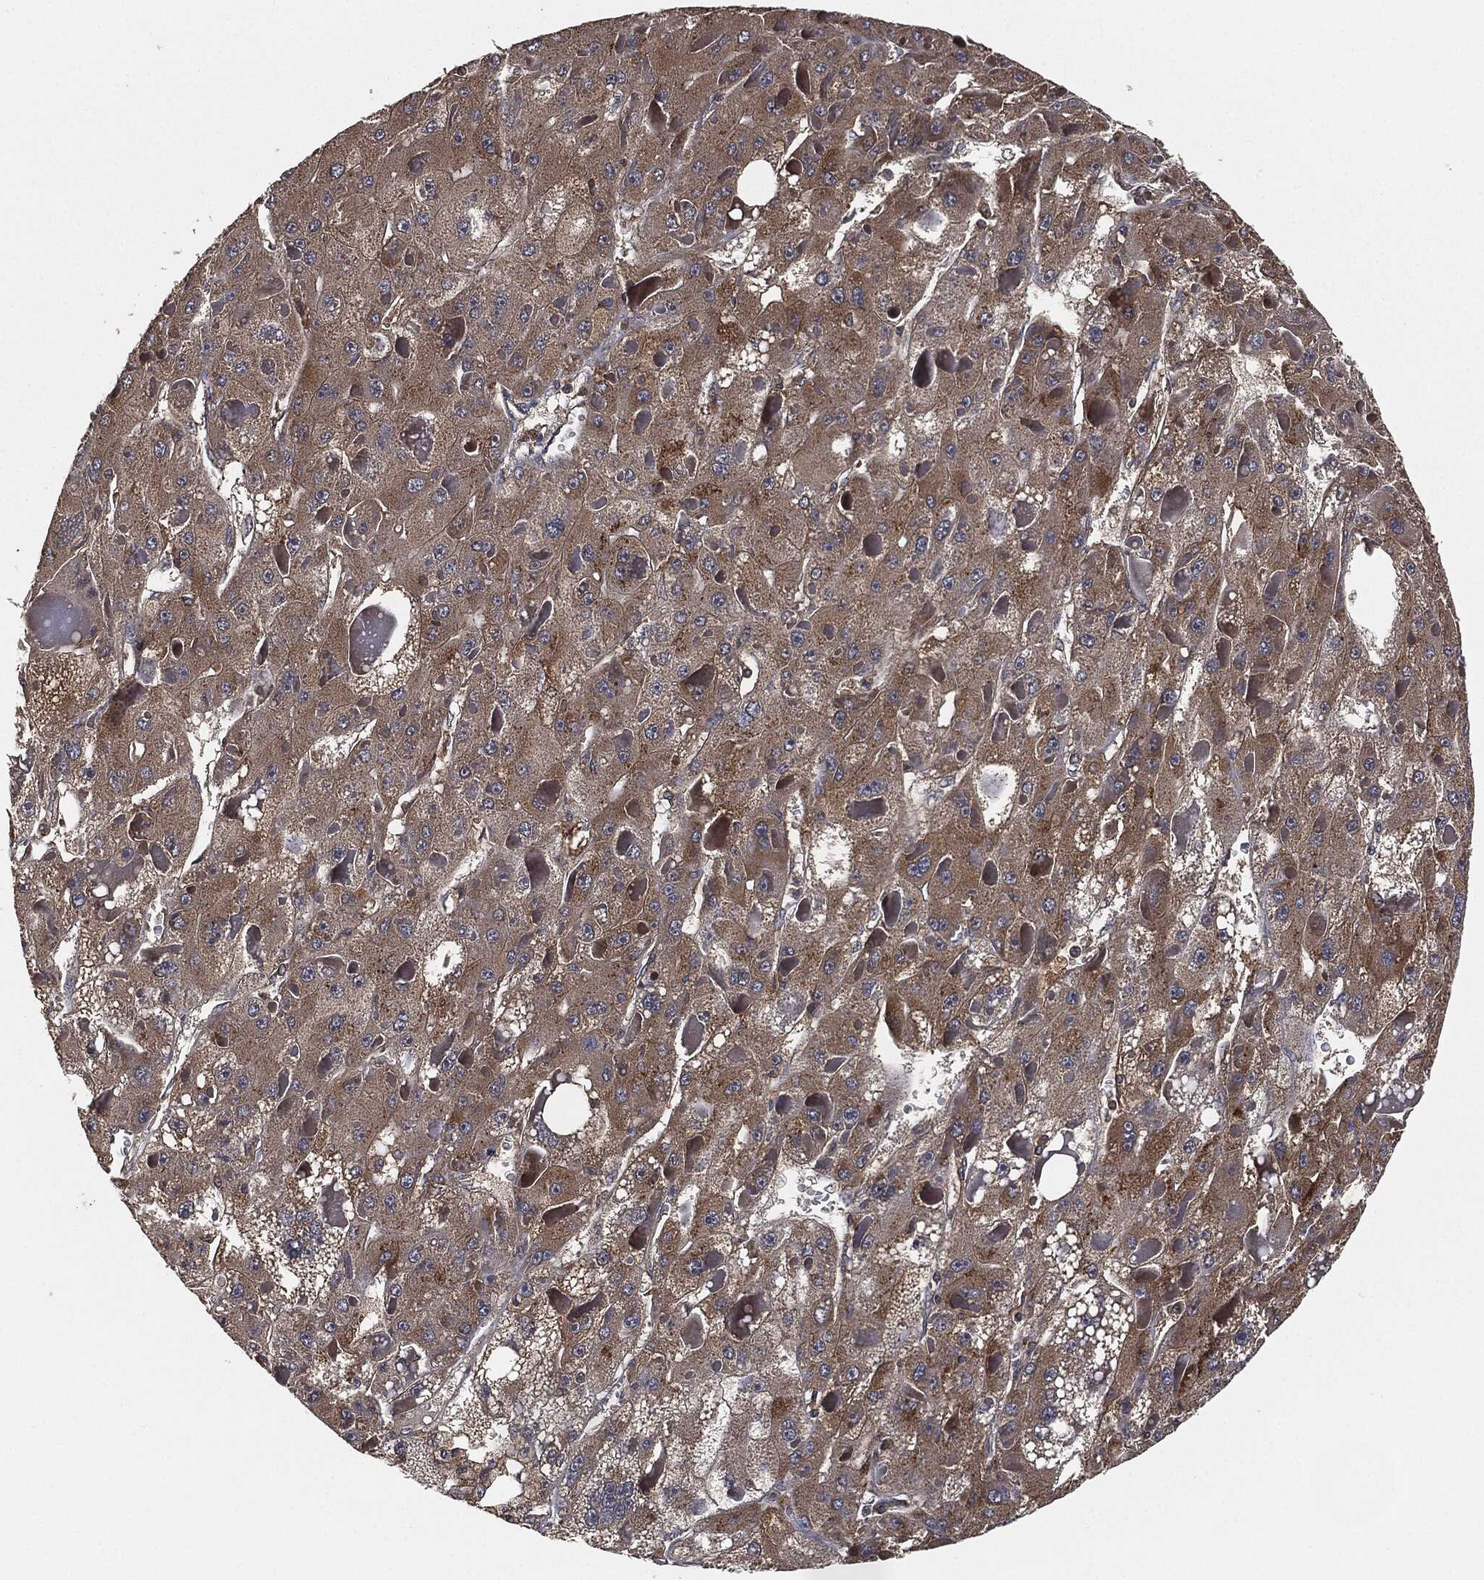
{"staining": {"intensity": "moderate", "quantity": "<25%", "location": "cytoplasmic/membranous"}, "tissue": "liver cancer", "cell_type": "Tumor cells", "image_type": "cancer", "snomed": [{"axis": "morphology", "description": "Carcinoma, Hepatocellular, NOS"}, {"axis": "topography", "description": "Liver"}], "caption": "Immunohistochemistry (IHC) of liver cancer demonstrates low levels of moderate cytoplasmic/membranous positivity in approximately <25% of tumor cells.", "gene": "ERBIN", "patient": {"sex": "female", "age": 73}}